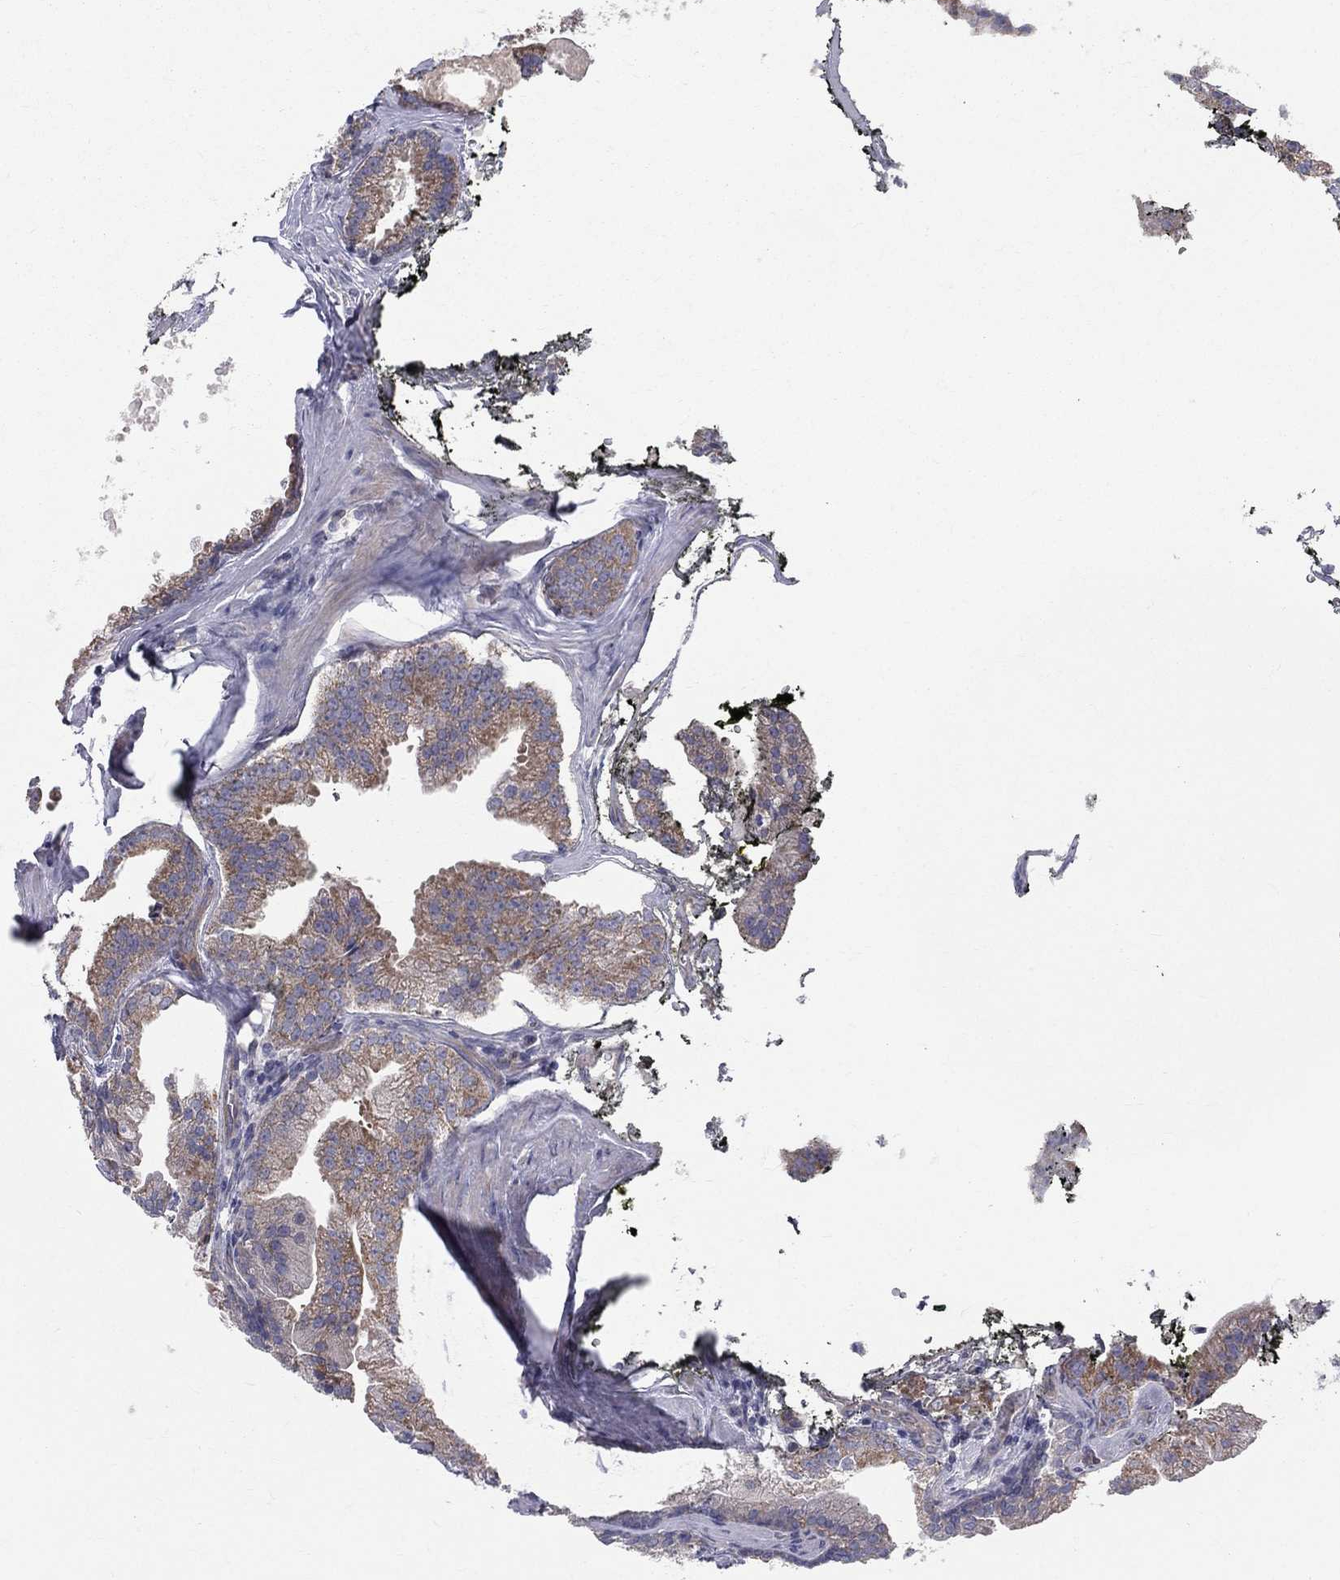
{"staining": {"intensity": "moderate", "quantity": "<25%", "location": "cytoplasmic/membranous"}, "tissue": "prostate cancer", "cell_type": "Tumor cells", "image_type": "cancer", "snomed": [{"axis": "morphology", "description": "Adenocarcinoma, NOS"}, {"axis": "morphology", "description": "Adenocarcinoma, High grade"}, {"axis": "topography", "description": "Prostate"}], "caption": "Protein analysis of adenocarcinoma (high-grade) (prostate) tissue demonstrates moderate cytoplasmic/membranous expression in approximately <25% of tumor cells. (DAB (3,3'-diaminobenzidine) IHC with brightfield microscopy, high magnification).", "gene": "POMZP3", "patient": {"sex": "male", "age": 64}}